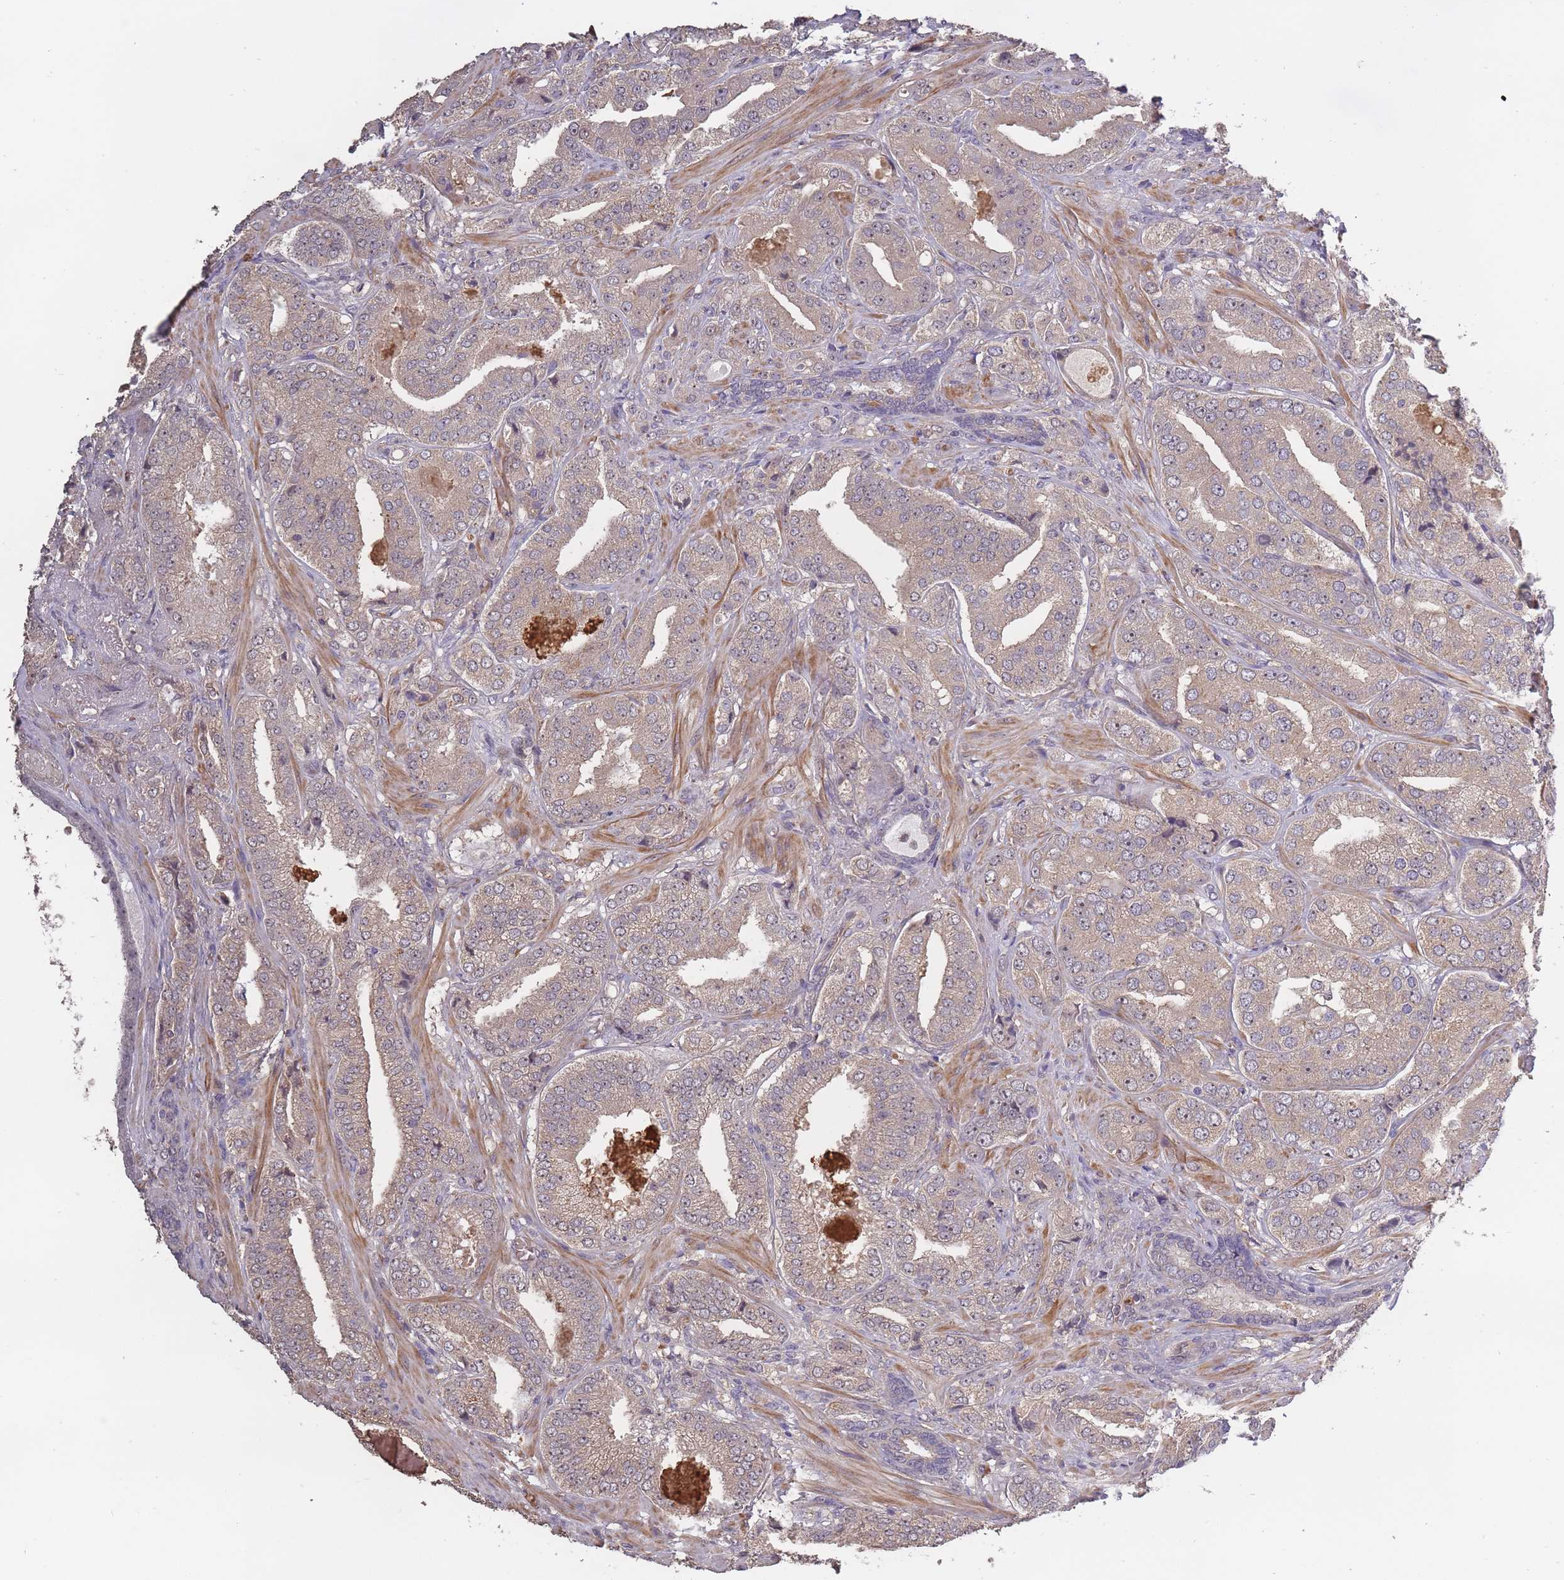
{"staining": {"intensity": "weak", "quantity": ">75%", "location": "cytoplasmic/membranous,nuclear"}, "tissue": "prostate cancer", "cell_type": "Tumor cells", "image_type": "cancer", "snomed": [{"axis": "morphology", "description": "Adenocarcinoma, High grade"}, {"axis": "topography", "description": "Prostate"}], "caption": "A brown stain labels weak cytoplasmic/membranous and nuclear expression of a protein in high-grade adenocarcinoma (prostate) tumor cells.", "gene": "KIAA1755", "patient": {"sex": "male", "age": 63}}